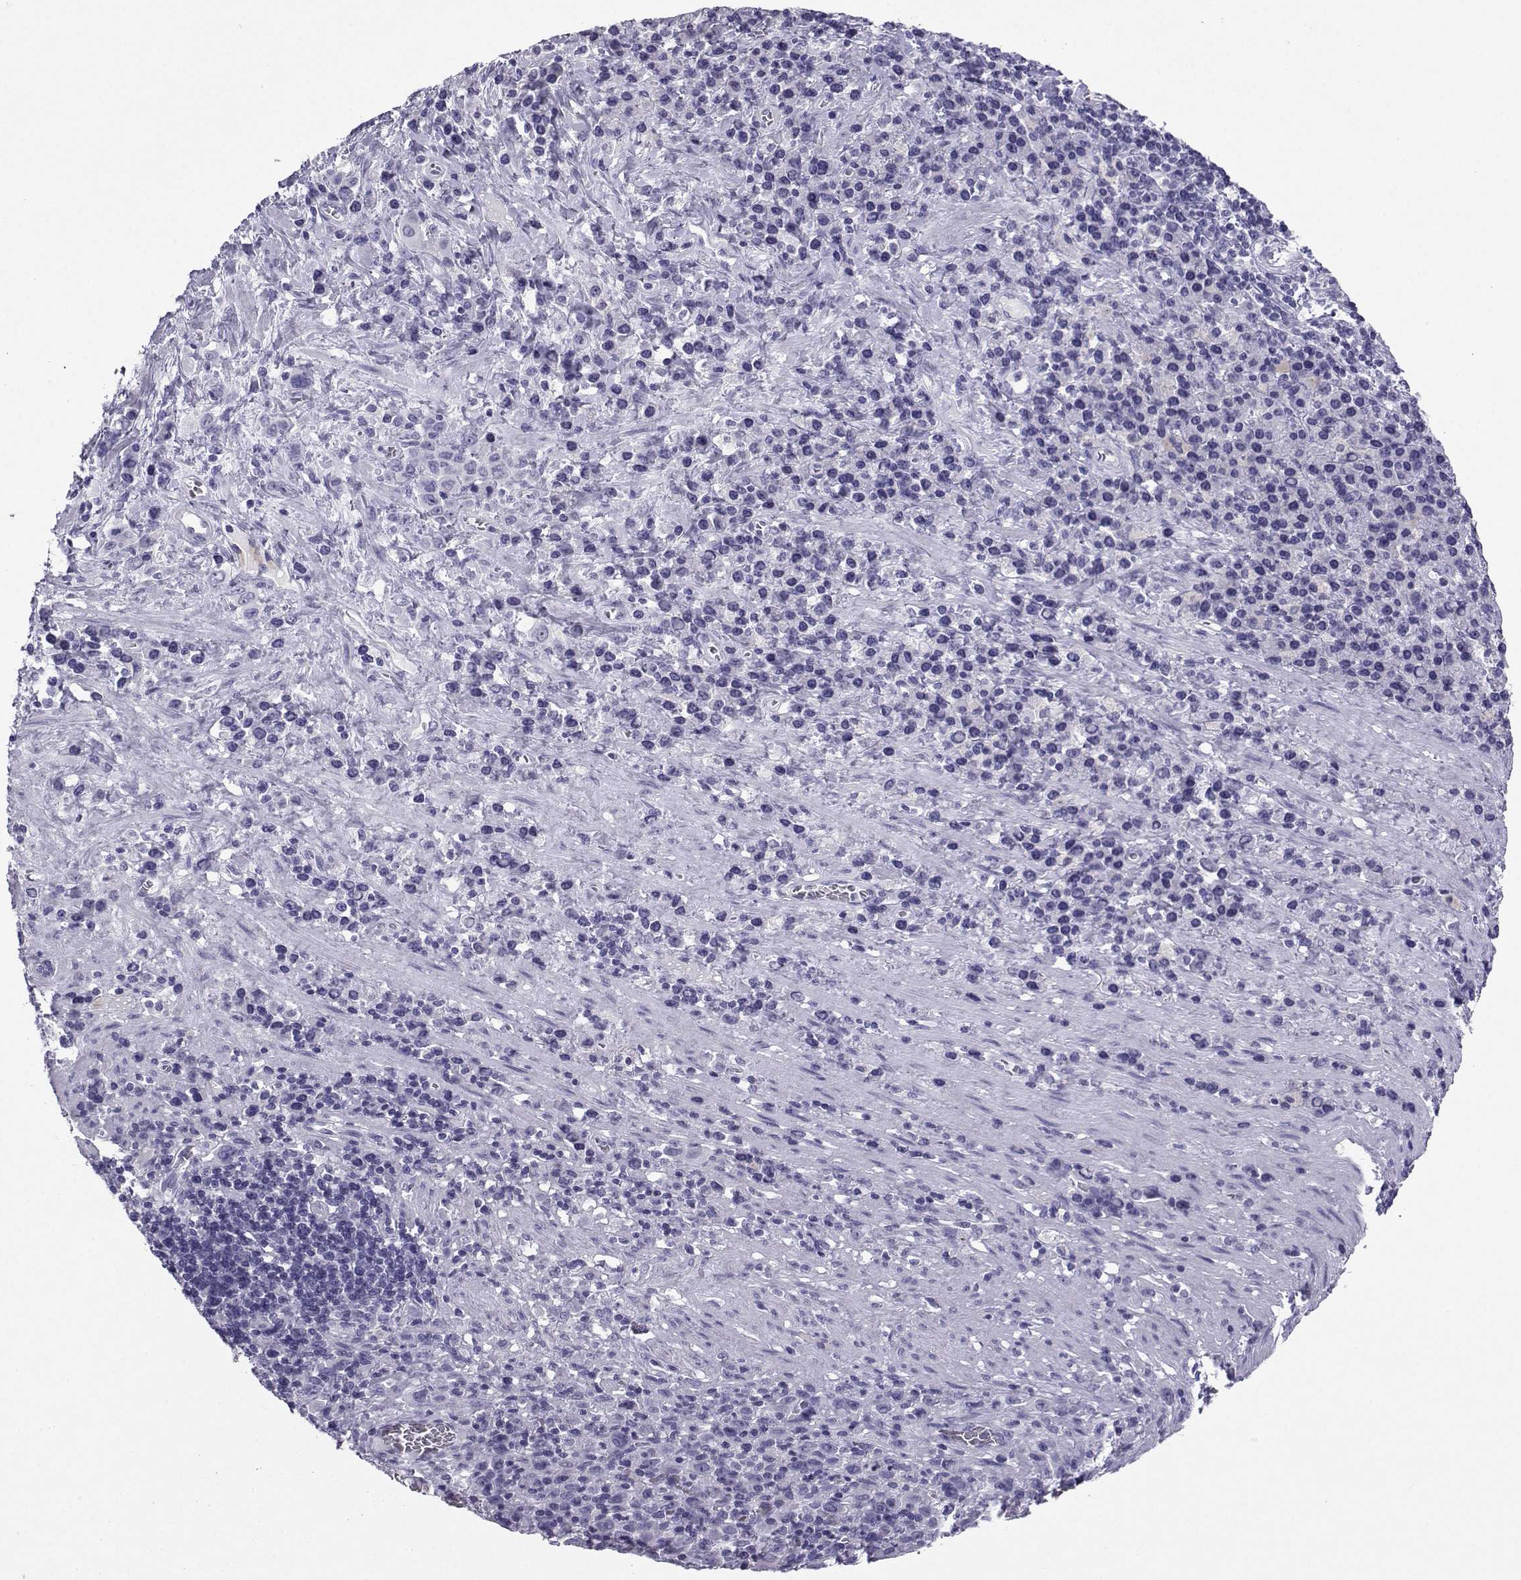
{"staining": {"intensity": "negative", "quantity": "none", "location": "none"}, "tissue": "stomach cancer", "cell_type": "Tumor cells", "image_type": "cancer", "snomed": [{"axis": "morphology", "description": "Adenocarcinoma, NOS"}, {"axis": "topography", "description": "Stomach, upper"}], "caption": "Stomach cancer was stained to show a protein in brown. There is no significant expression in tumor cells.", "gene": "SST", "patient": {"sex": "male", "age": 75}}